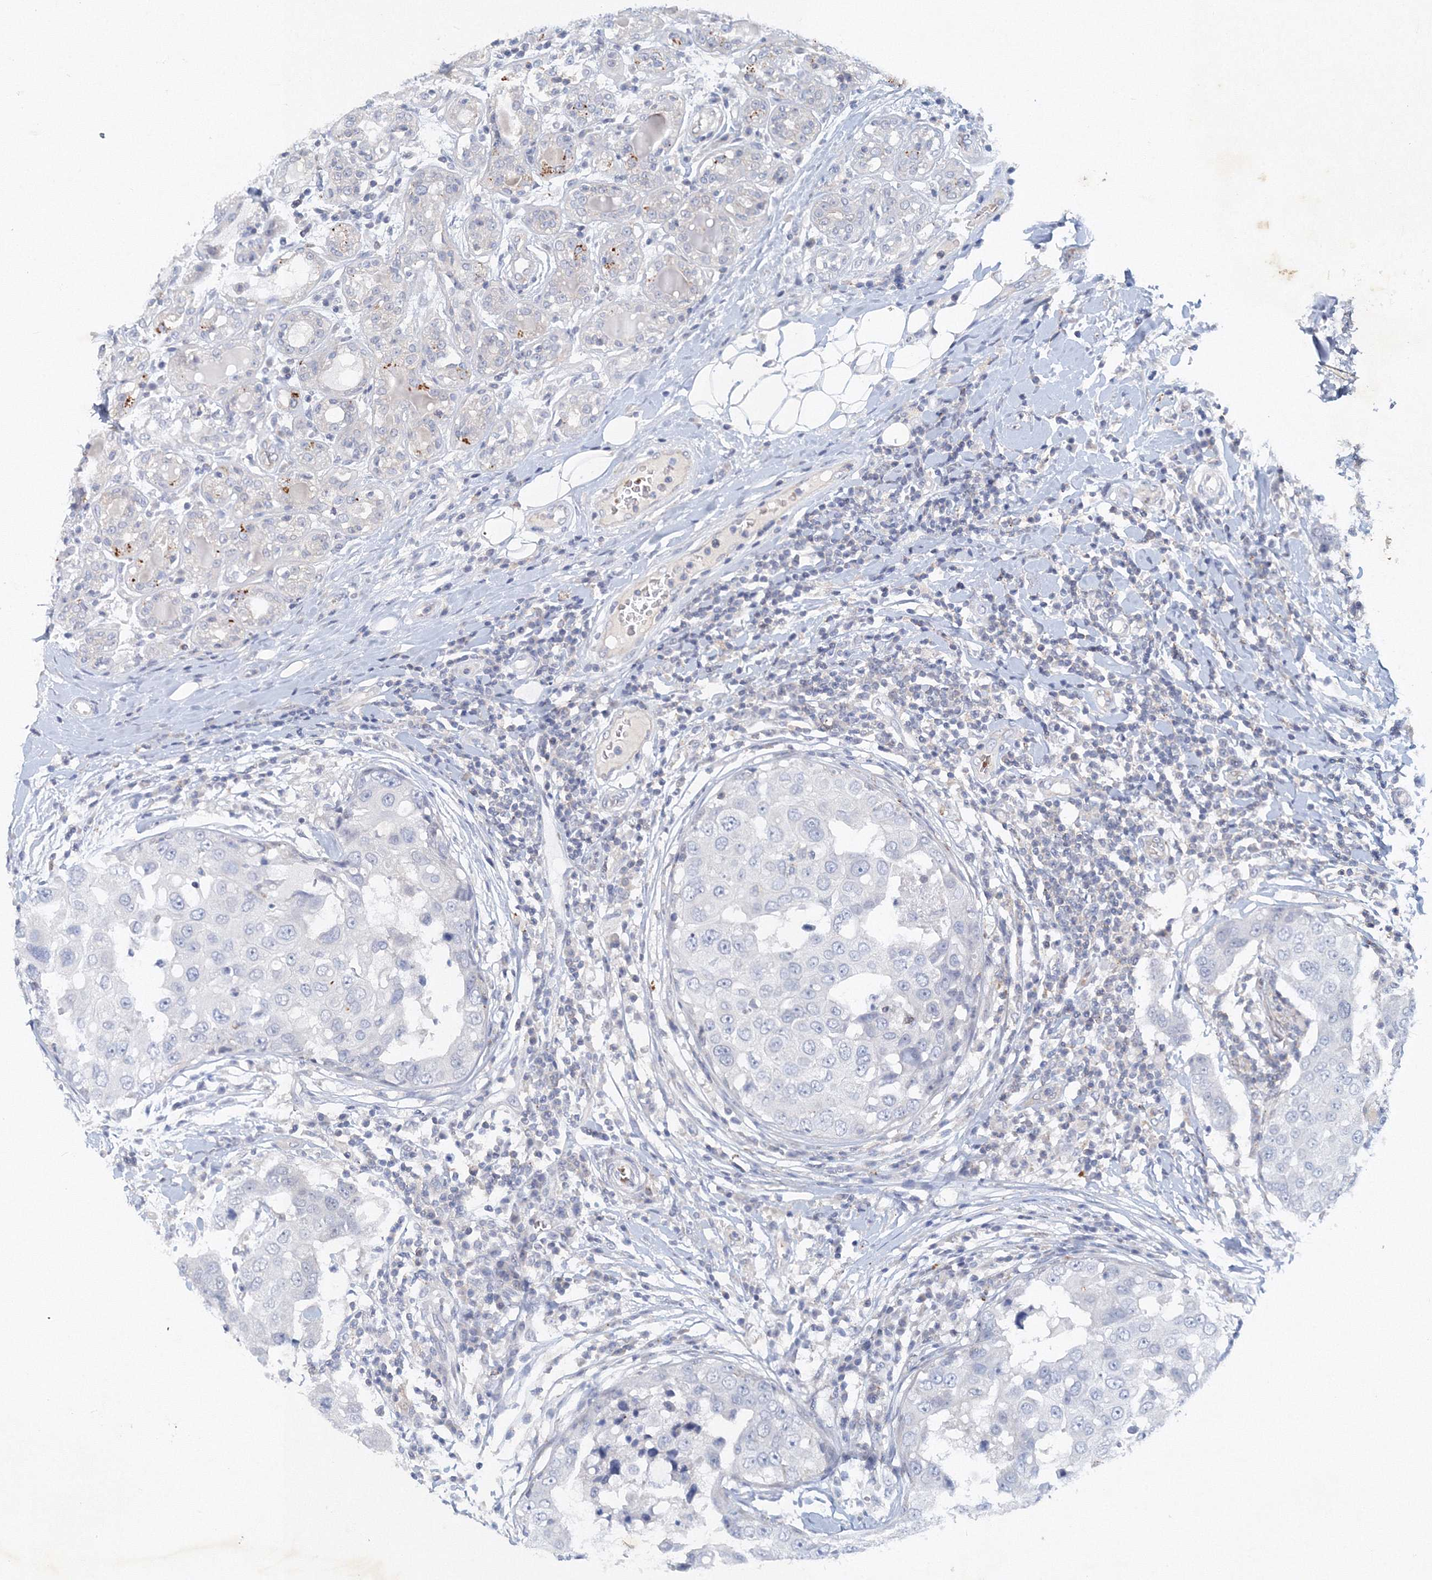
{"staining": {"intensity": "negative", "quantity": "none", "location": "none"}, "tissue": "breast cancer", "cell_type": "Tumor cells", "image_type": "cancer", "snomed": [{"axis": "morphology", "description": "Duct carcinoma"}, {"axis": "topography", "description": "Breast"}], "caption": "This is an immunohistochemistry histopathology image of human breast cancer. There is no positivity in tumor cells.", "gene": "SH3BP5", "patient": {"sex": "female", "age": 27}}